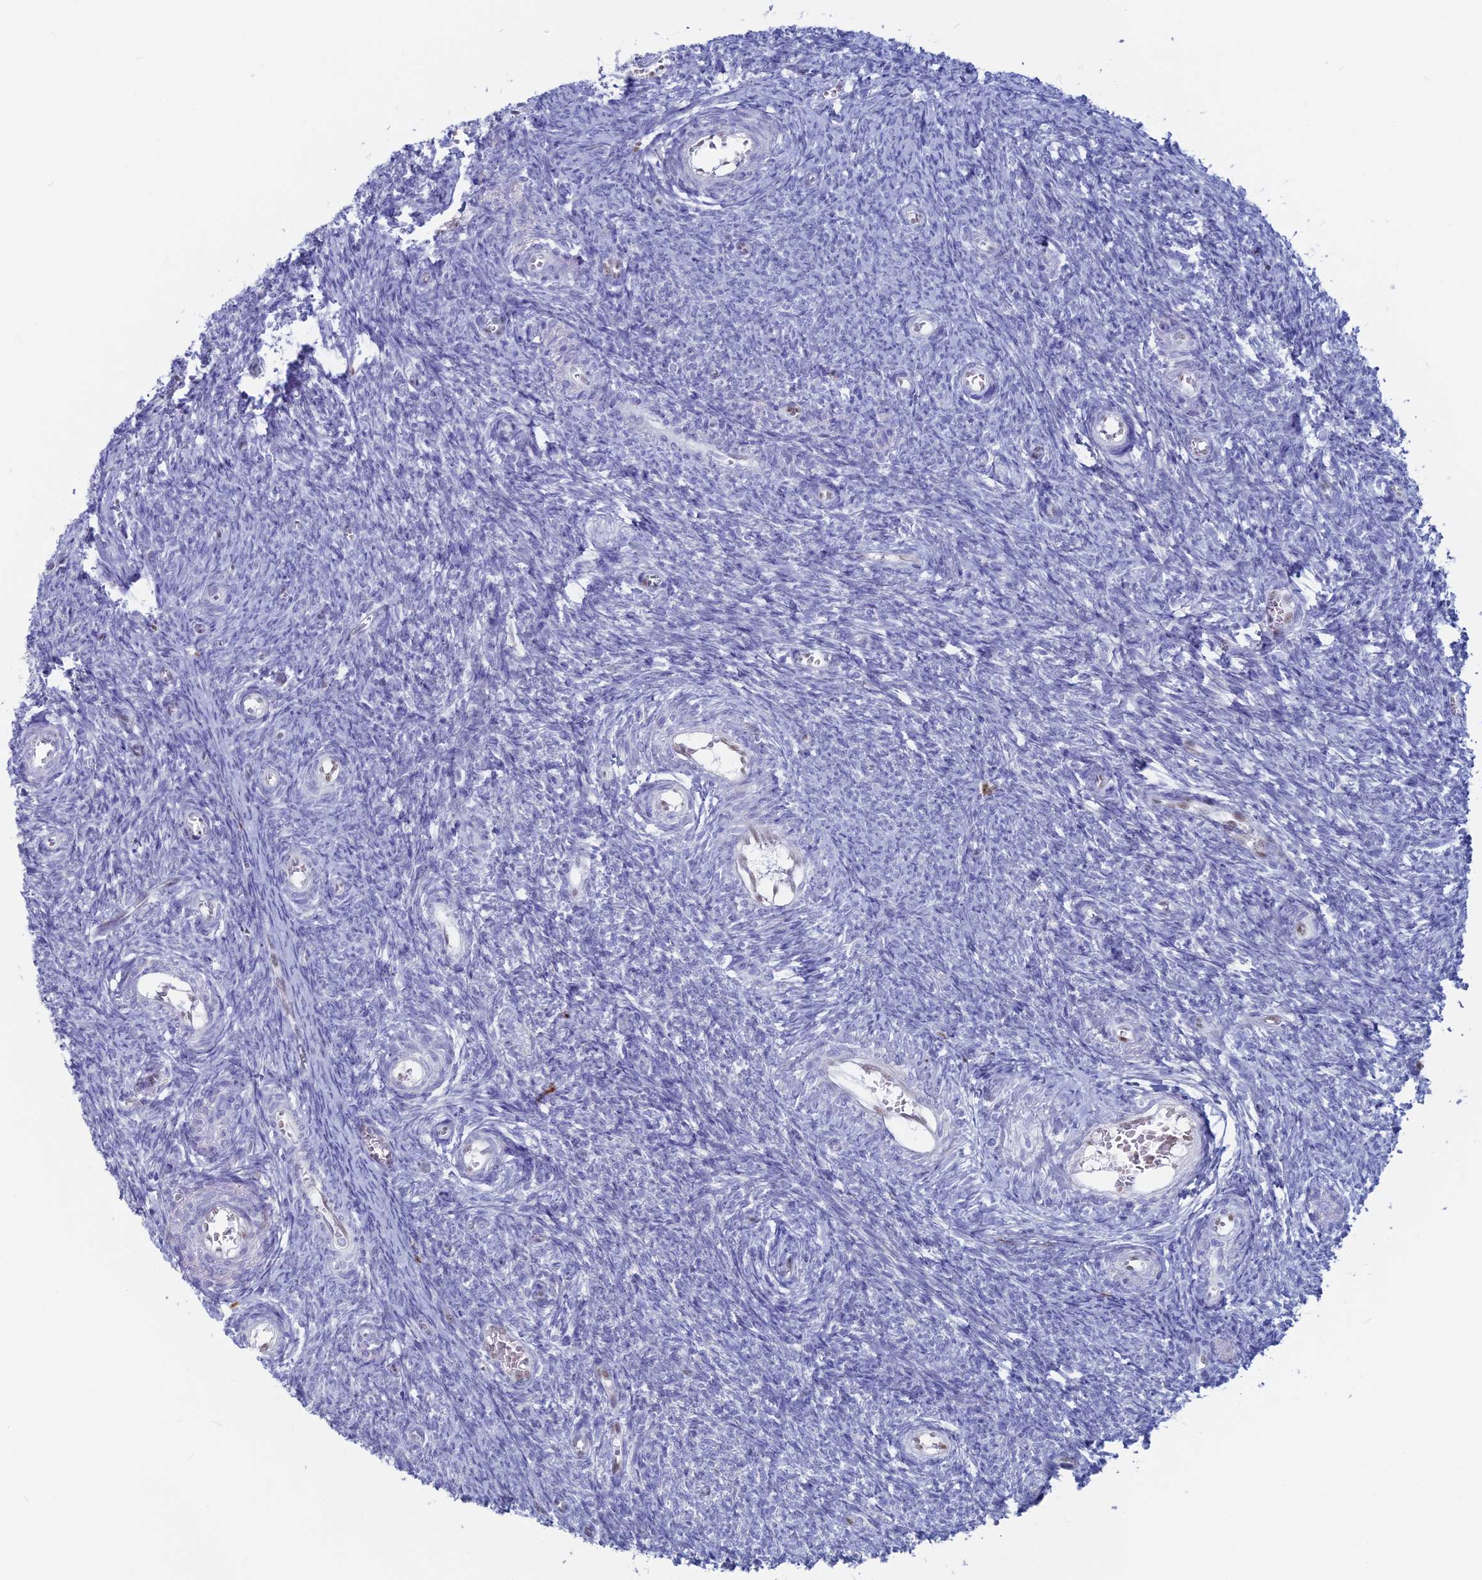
{"staining": {"intensity": "negative", "quantity": "none", "location": "none"}, "tissue": "ovary", "cell_type": "Ovarian stroma cells", "image_type": "normal", "snomed": [{"axis": "morphology", "description": "Normal tissue, NOS"}, {"axis": "topography", "description": "Ovary"}], "caption": "IHC of benign human ovary displays no positivity in ovarian stroma cells.", "gene": "NOL4L", "patient": {"sex": "female", "age": 44}}